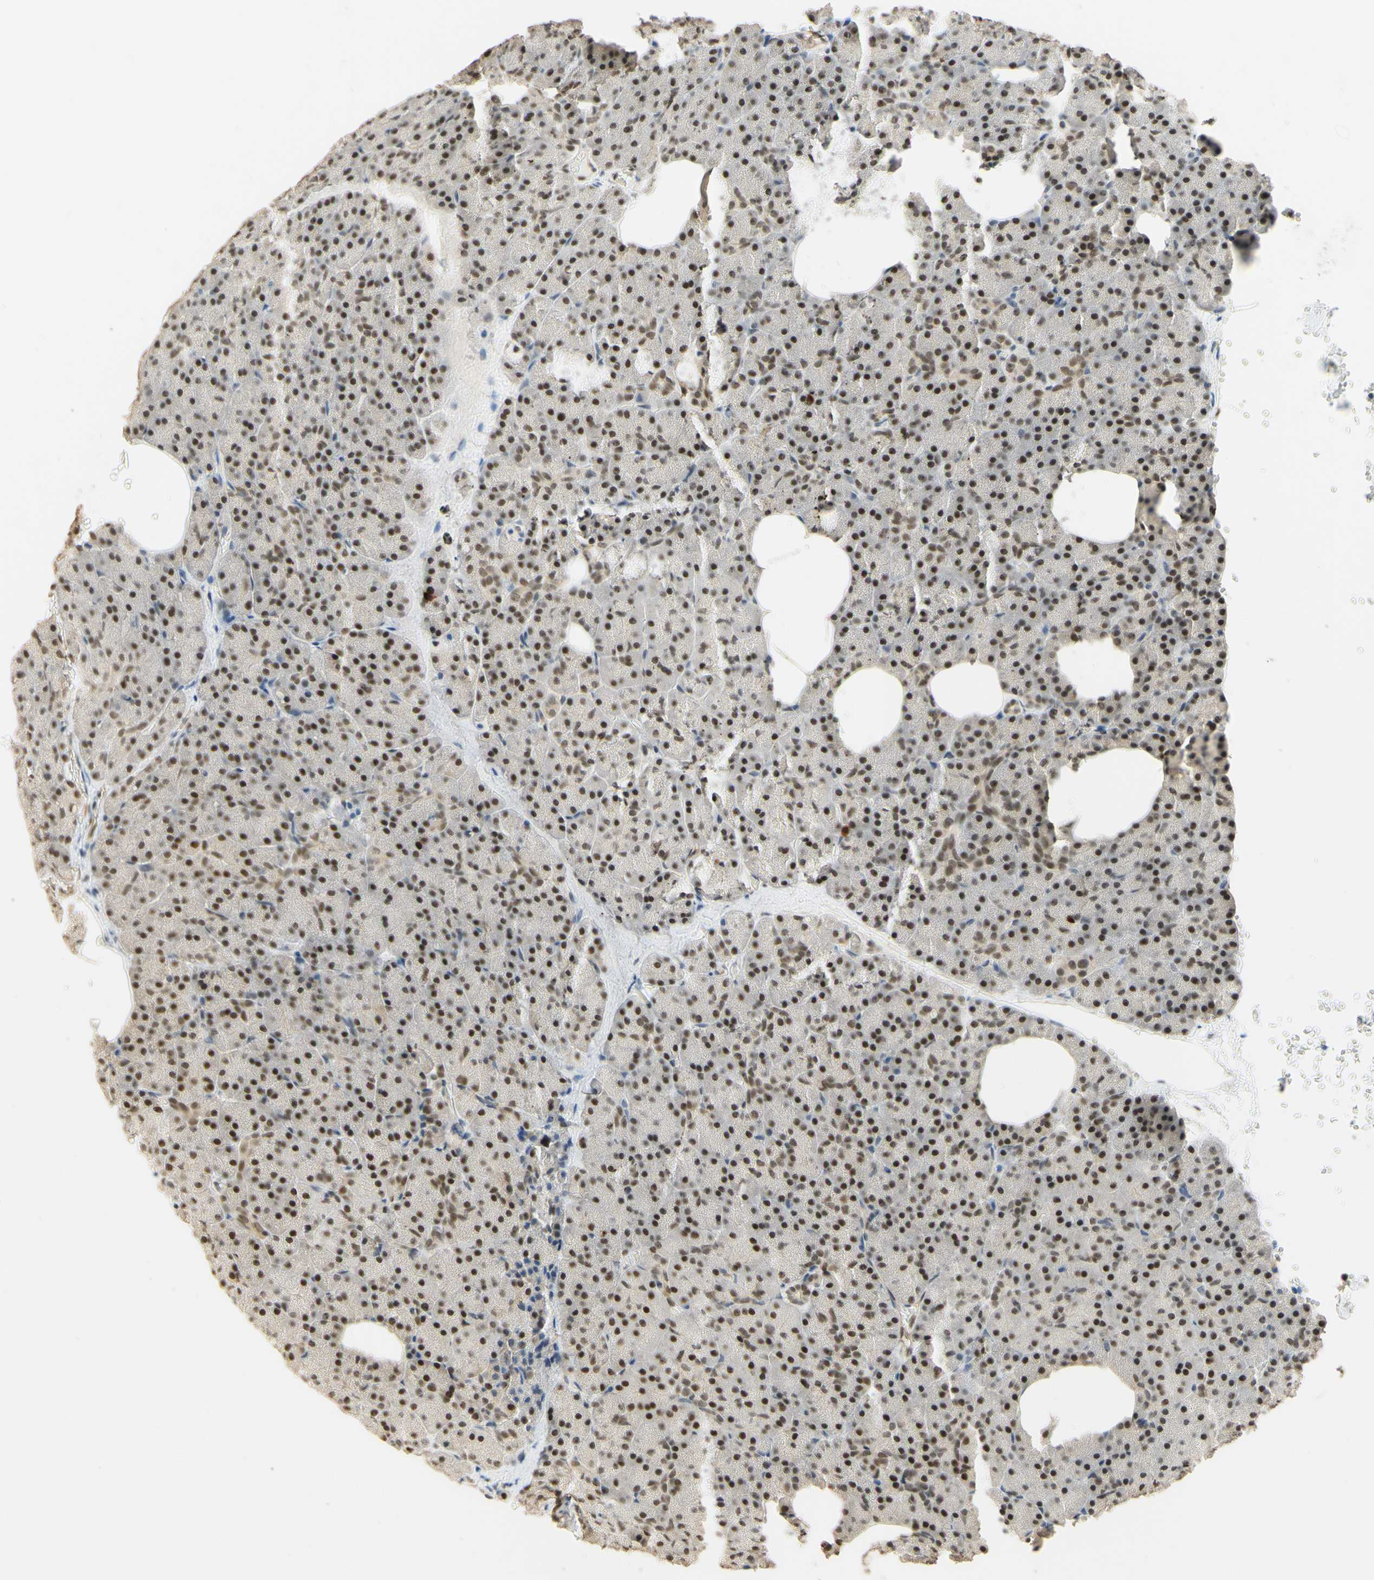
{"staining": {"intensity": "moderate", "quantity": ">75%", "location": "nuclear"}, "tissue": "pancreas", "cell_type": "Exocrine glandular cells", "image_type": "normal", "snomed": [{"axis": "morphology", "description": "Normal tissue, NOS"}, {"axis": "topography", "description": "Pancreas"}], "caption": "This histopathology image exhibits immunohistochemistry (IHC) staining of unremarkable human pancreas, with medium moderate nuclear expression in approximately >75% of exocrine glandular cells.", "gene": "POLB", "patient": {"sex": "female", "age": 35}}